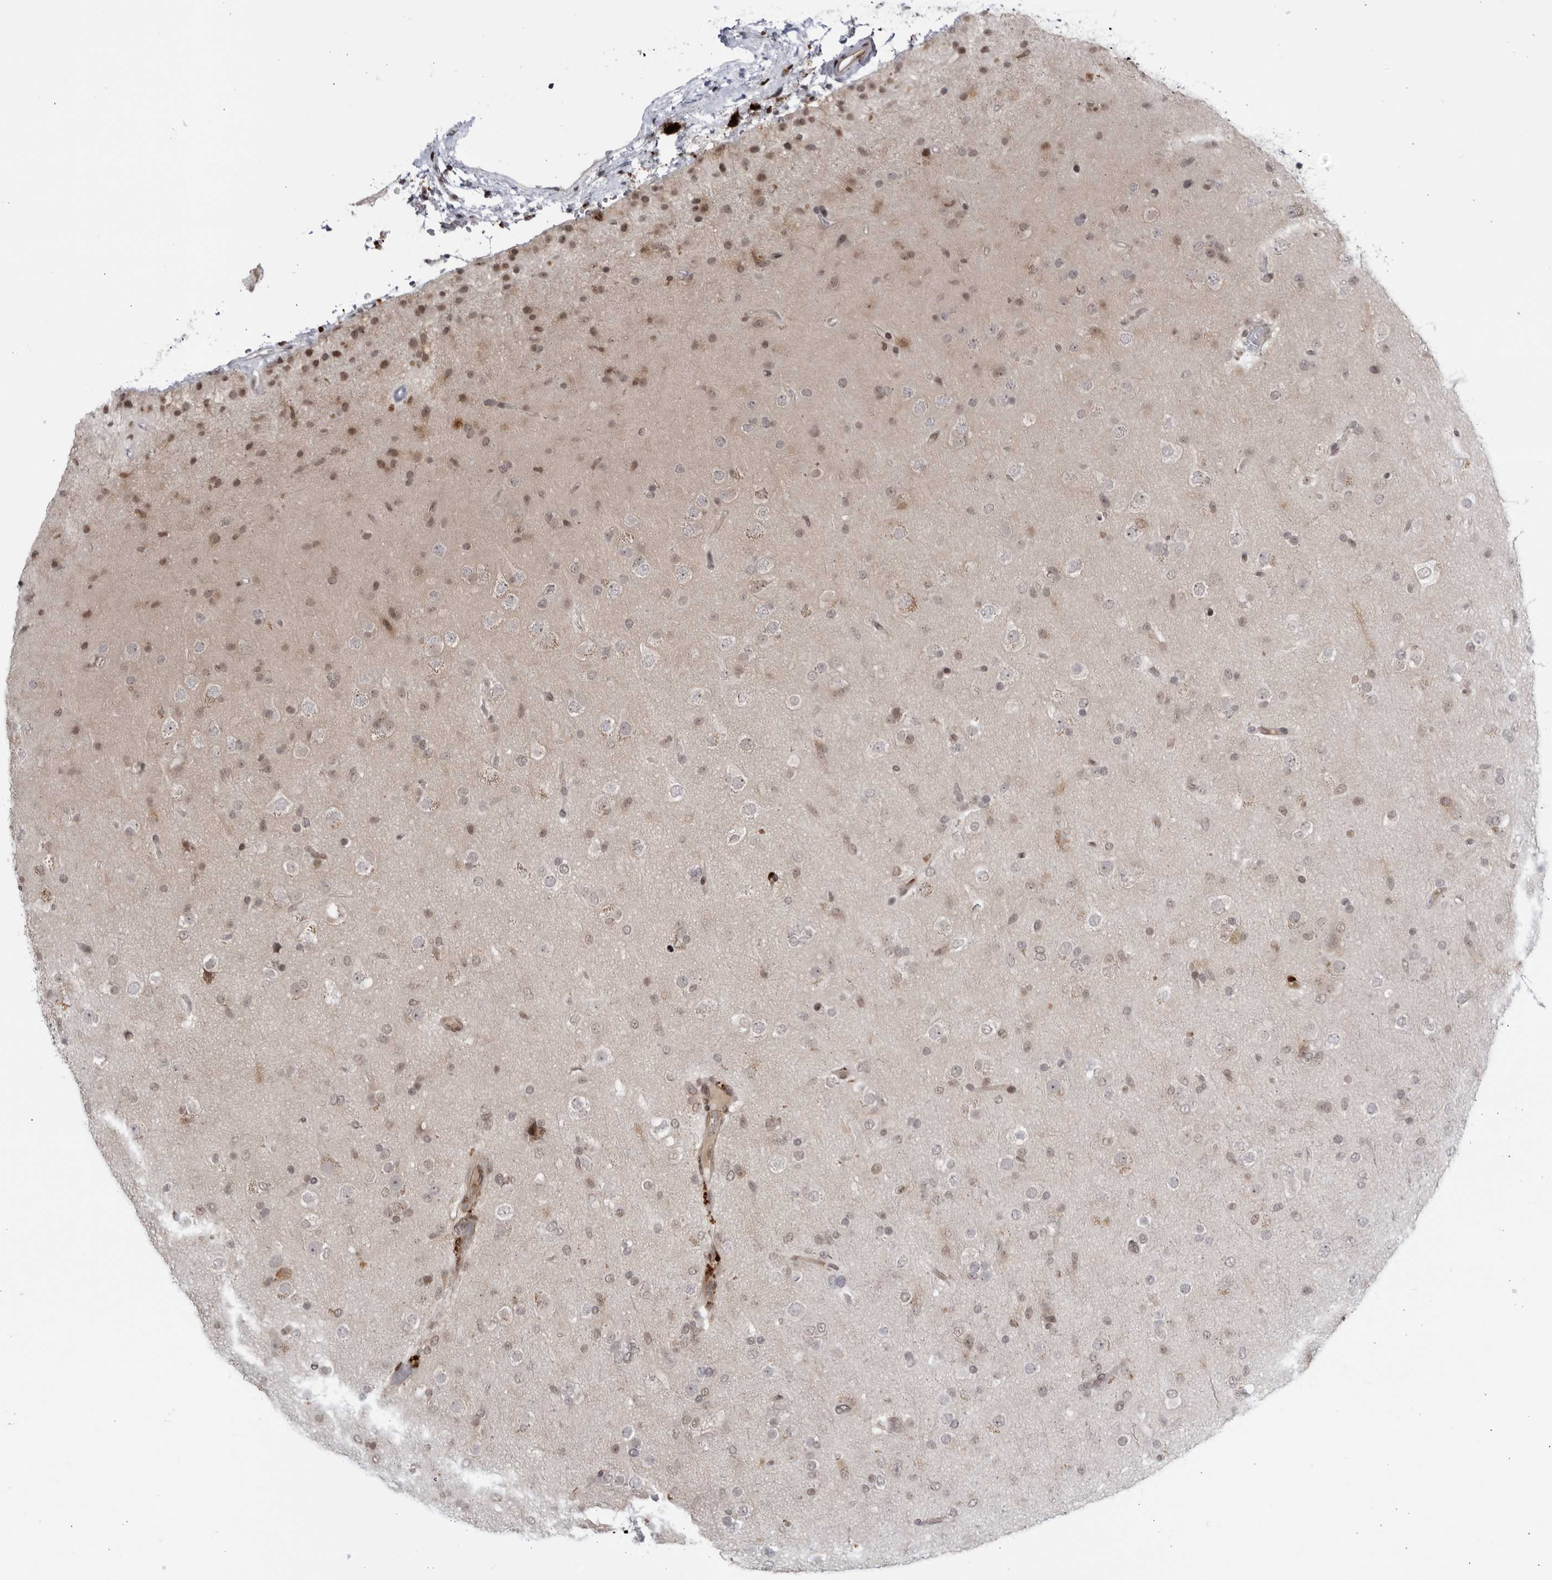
{"staining": {"intensity": "weak", "quantity": "<25%", "location": "nuclear"}, "tissue": "glioma", "cell_type": "Tumor cells", "image_type": "cancer", "snomed": [{"axis": "morphology", "description": "Glioma, malignant, Low grade"}, {"axis": "topography", "description": "Brain"}], "caption": "High magnification brightfield microscopy of malignant glioma (low-grade) stained with DAB (brown) and counterstained with hematoxylin (blue): tumor cells show no significant staining.", "gene": "DTL", "patient": {"sex": "male", "age": 65}}